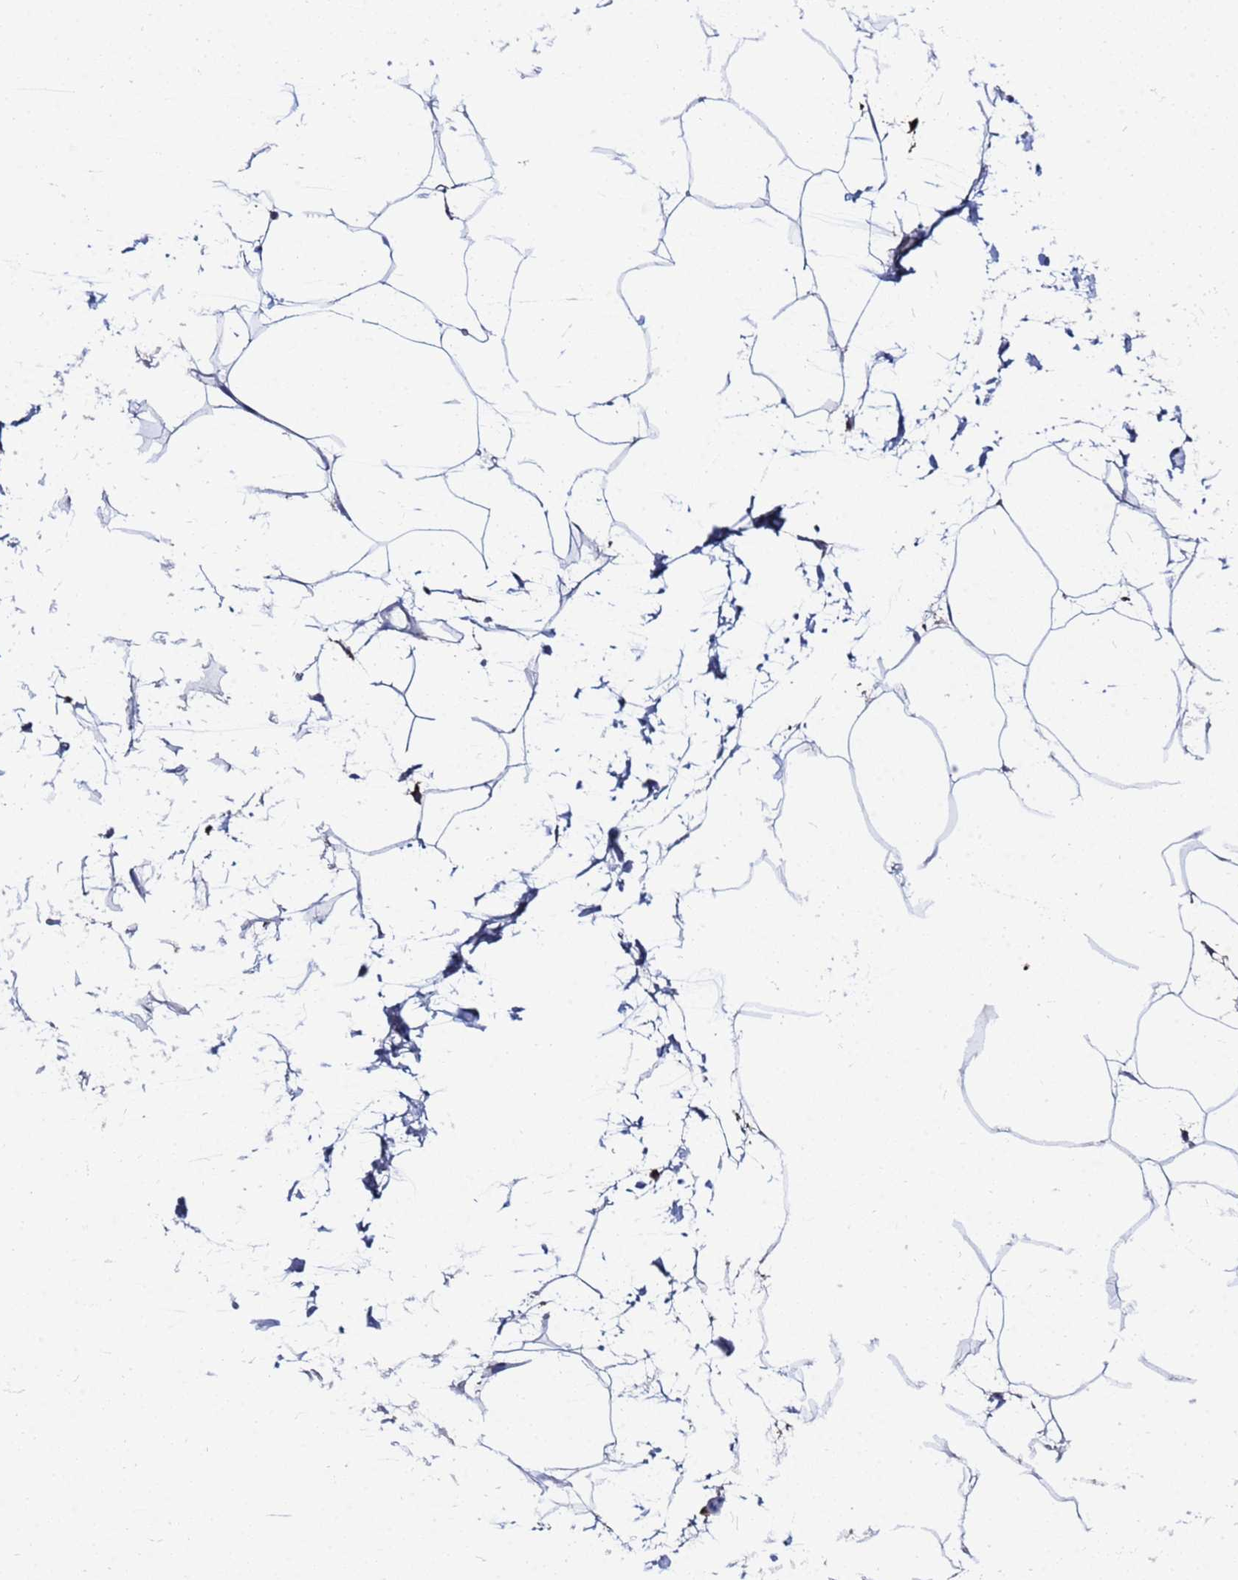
{"staining": {"intensity": "negative", "quantity": "none", "location": "none"}, "tissue": "adipose tissue", "cell_type": "Adipocytes", "image_type": "normal", "snomed": [{"axis": "morphology", "description": "Normal tissue, NOS"}, {"axis": "topography", "description": "Adipose tissue"}], "caption": "IHC photomicrograph of unremarkable adipose tissue: adipose tissue stained with DAB (3,3'-diaminobenzidine) exhibits no significant protein staining in adipocytes. (DAB immunohistochemistry visualized using brightfield microscopy, high magnification).", "gene": "AQP12A", "patient": {"sex": "female", "age": 37}}